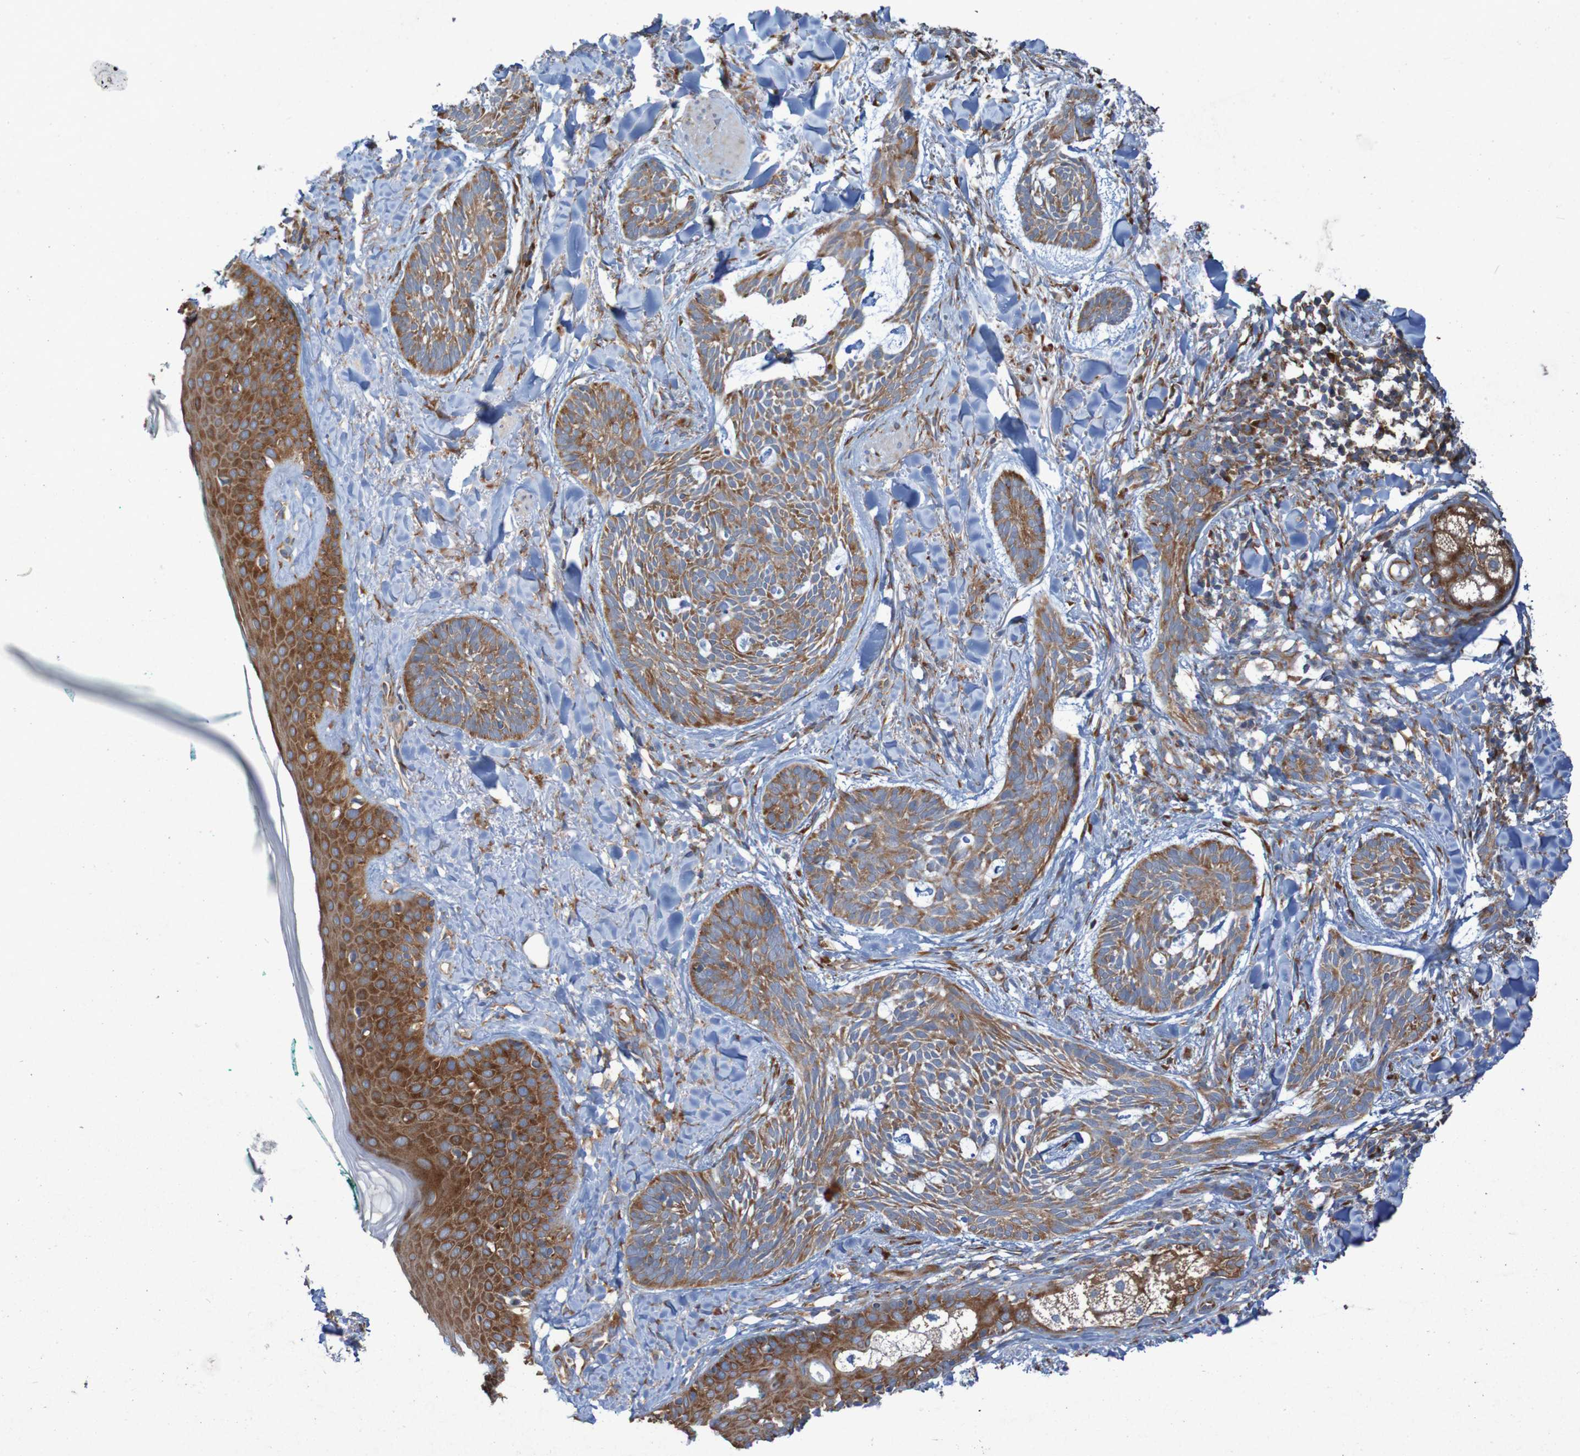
{"staining": {"intensity": "moderate", "quantity": ">75%", "location": "cytoplasmic/membranous"}, "tissue": "skin cancer", "cell_type": "Tumor cells", "image_type": "cancer", "snomed": [{"axis": "morphology", "description": "Basal cell carcinoma"}, {"axis": "topography", "description": "Skin"}], "caption": "Protein expression analysis of skin cancer (basal cell carcinoma) displays moderate cytoplasmic/membranous staining in approximately >75% of tumor cells. The staining is performed using DAB brown chromogen to label protein expression. The nuclei are counter-stained blue using hematoxylin.", "gene": "RPL10", "patient": {"sex": "male", "age": 43}}